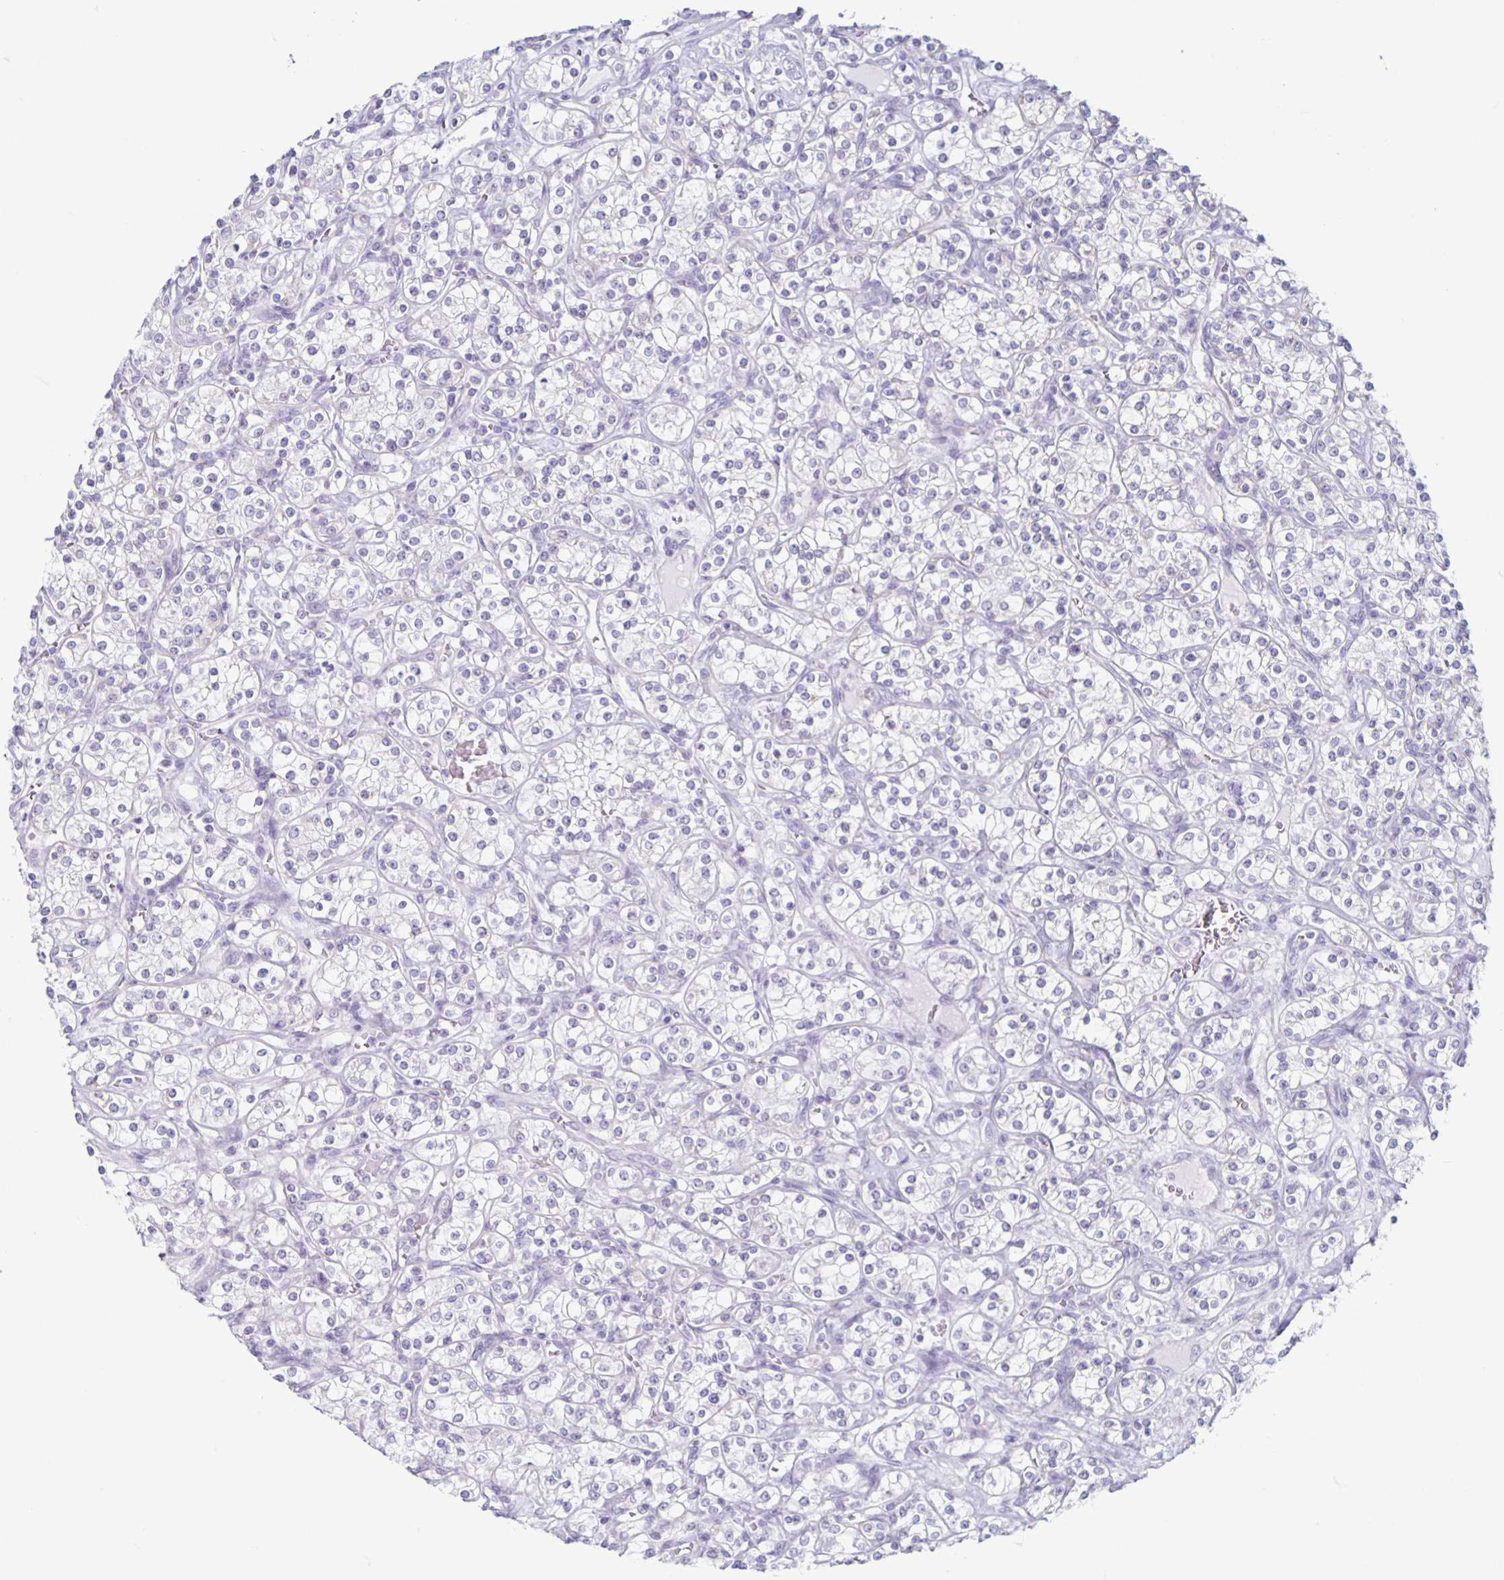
{"staining": {"intensity": "negative", "quantity": "none", "location": "none"}, "tissue": "renal cancer", "cell_type": "Tumor cells", "image_type": "cancer", "snomed": [{"axis": "morphology", "description": "Adenocarcinoma, NOS"}, {"axis": "topography", "description": "Kidney"}], "caption": "Immunohistochemistry (IHC) image of human adenocarcinoma (renal) stained for a protein (brown), which shows no positivity in tumor cells. The staining is performed using DAB brown chromogen with nuclei counter-stained in using hematoxylin.", "gene": "CT45A5", "patient": {"sex": "male", "age": 77}}